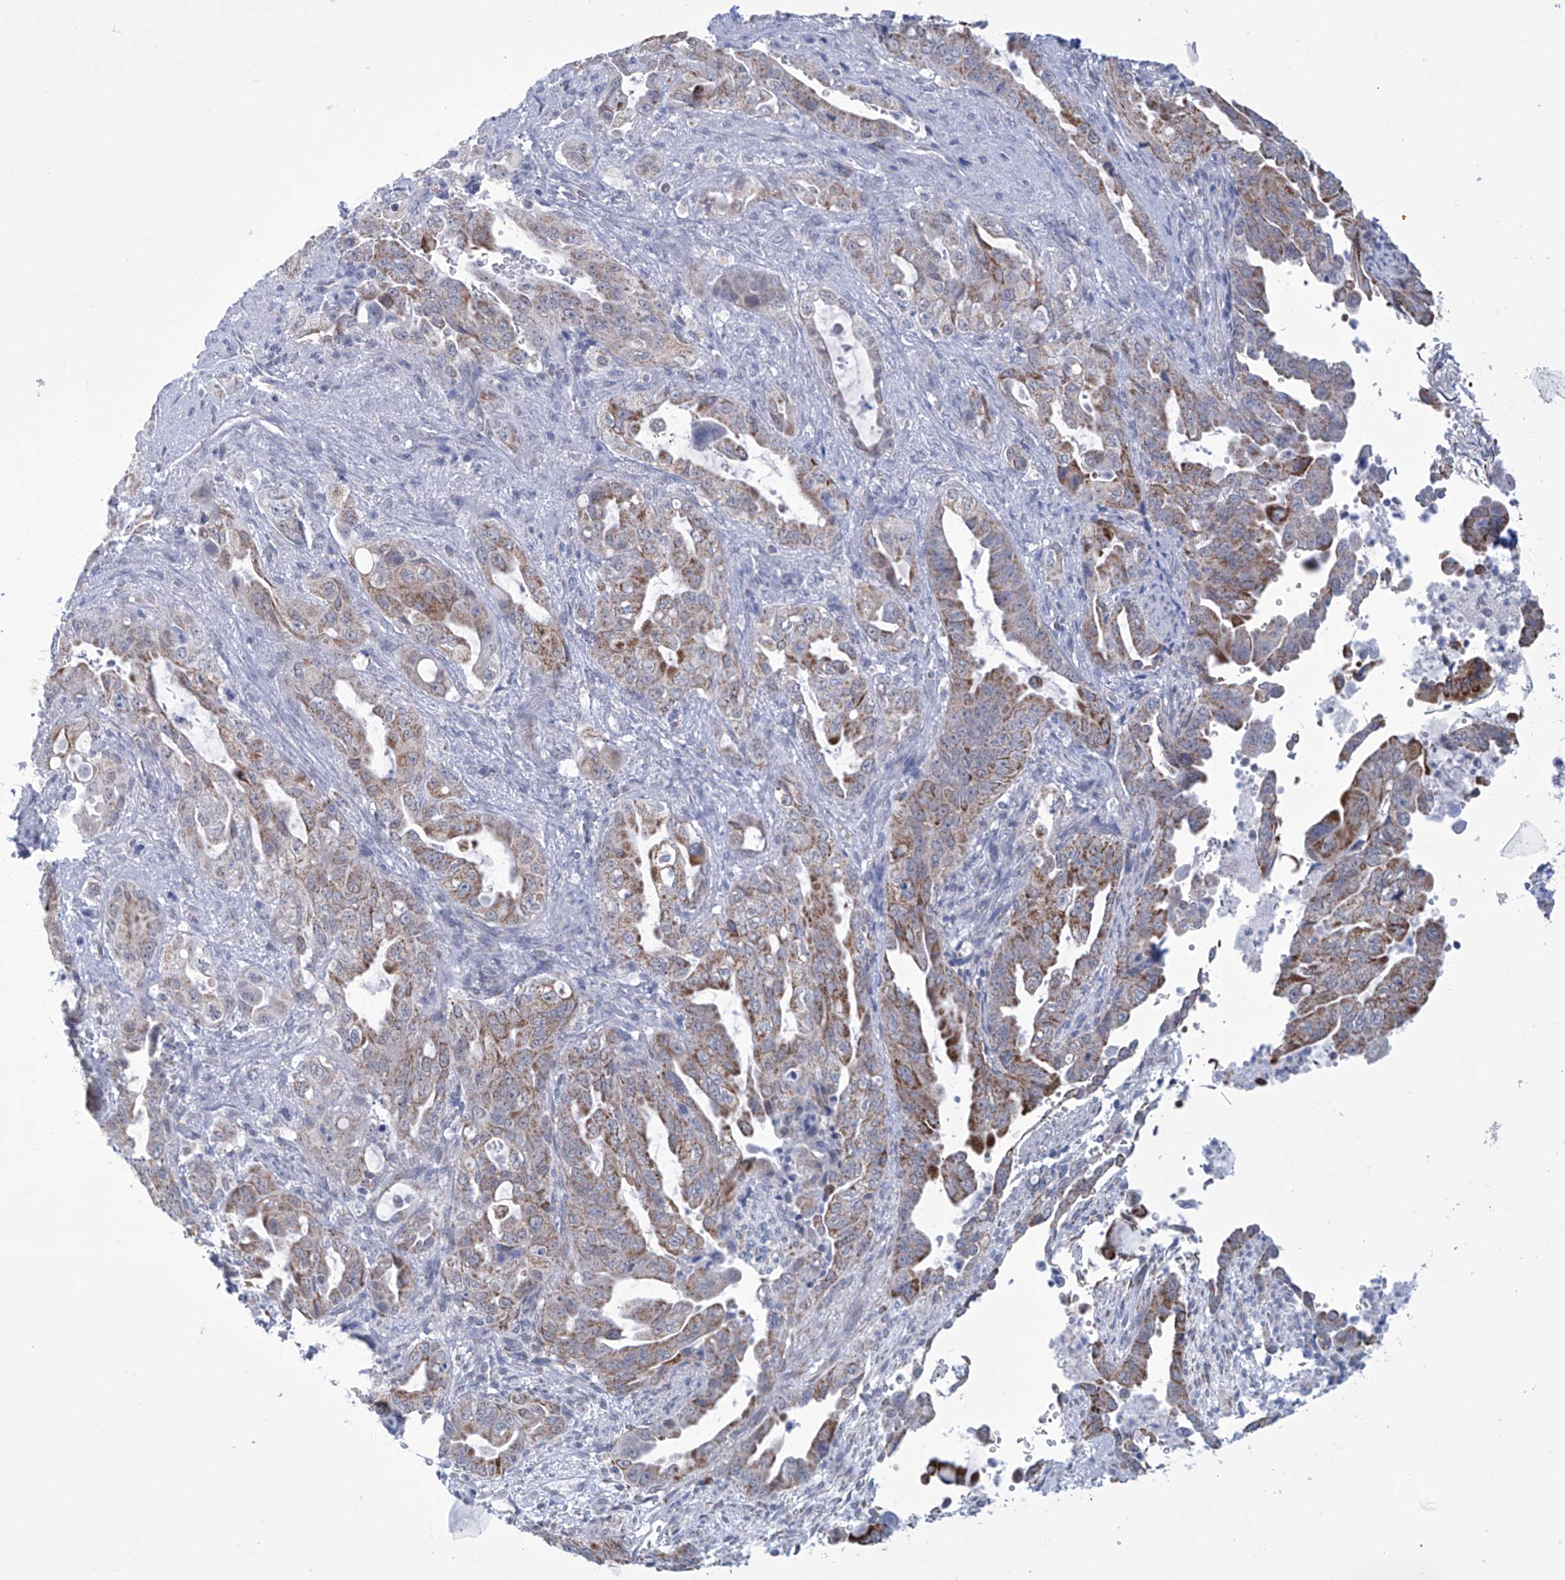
{"staining": {"intensity": "moderate", "quantity": ">75%", "location": "cytoplasmic/membranous"}, "tissue": "pancreatic cancer", "cell_type": "Tumor cells", "image_type": "cancer", "snomed": [{"axis": "morphology", "description": "Adenocarcinoma, NOS"}, {"axis": "topography", "description": "Pancreas"}], "caption": "Human pancreatic cancer (adenocarcinoma) stained with a brown dye reveals moderate cytoplasmic/membranous positive staining in about >75% of tumor cells.", "gene": "ALDH6A1", "patient": {"sex": "male", "age": 70}}